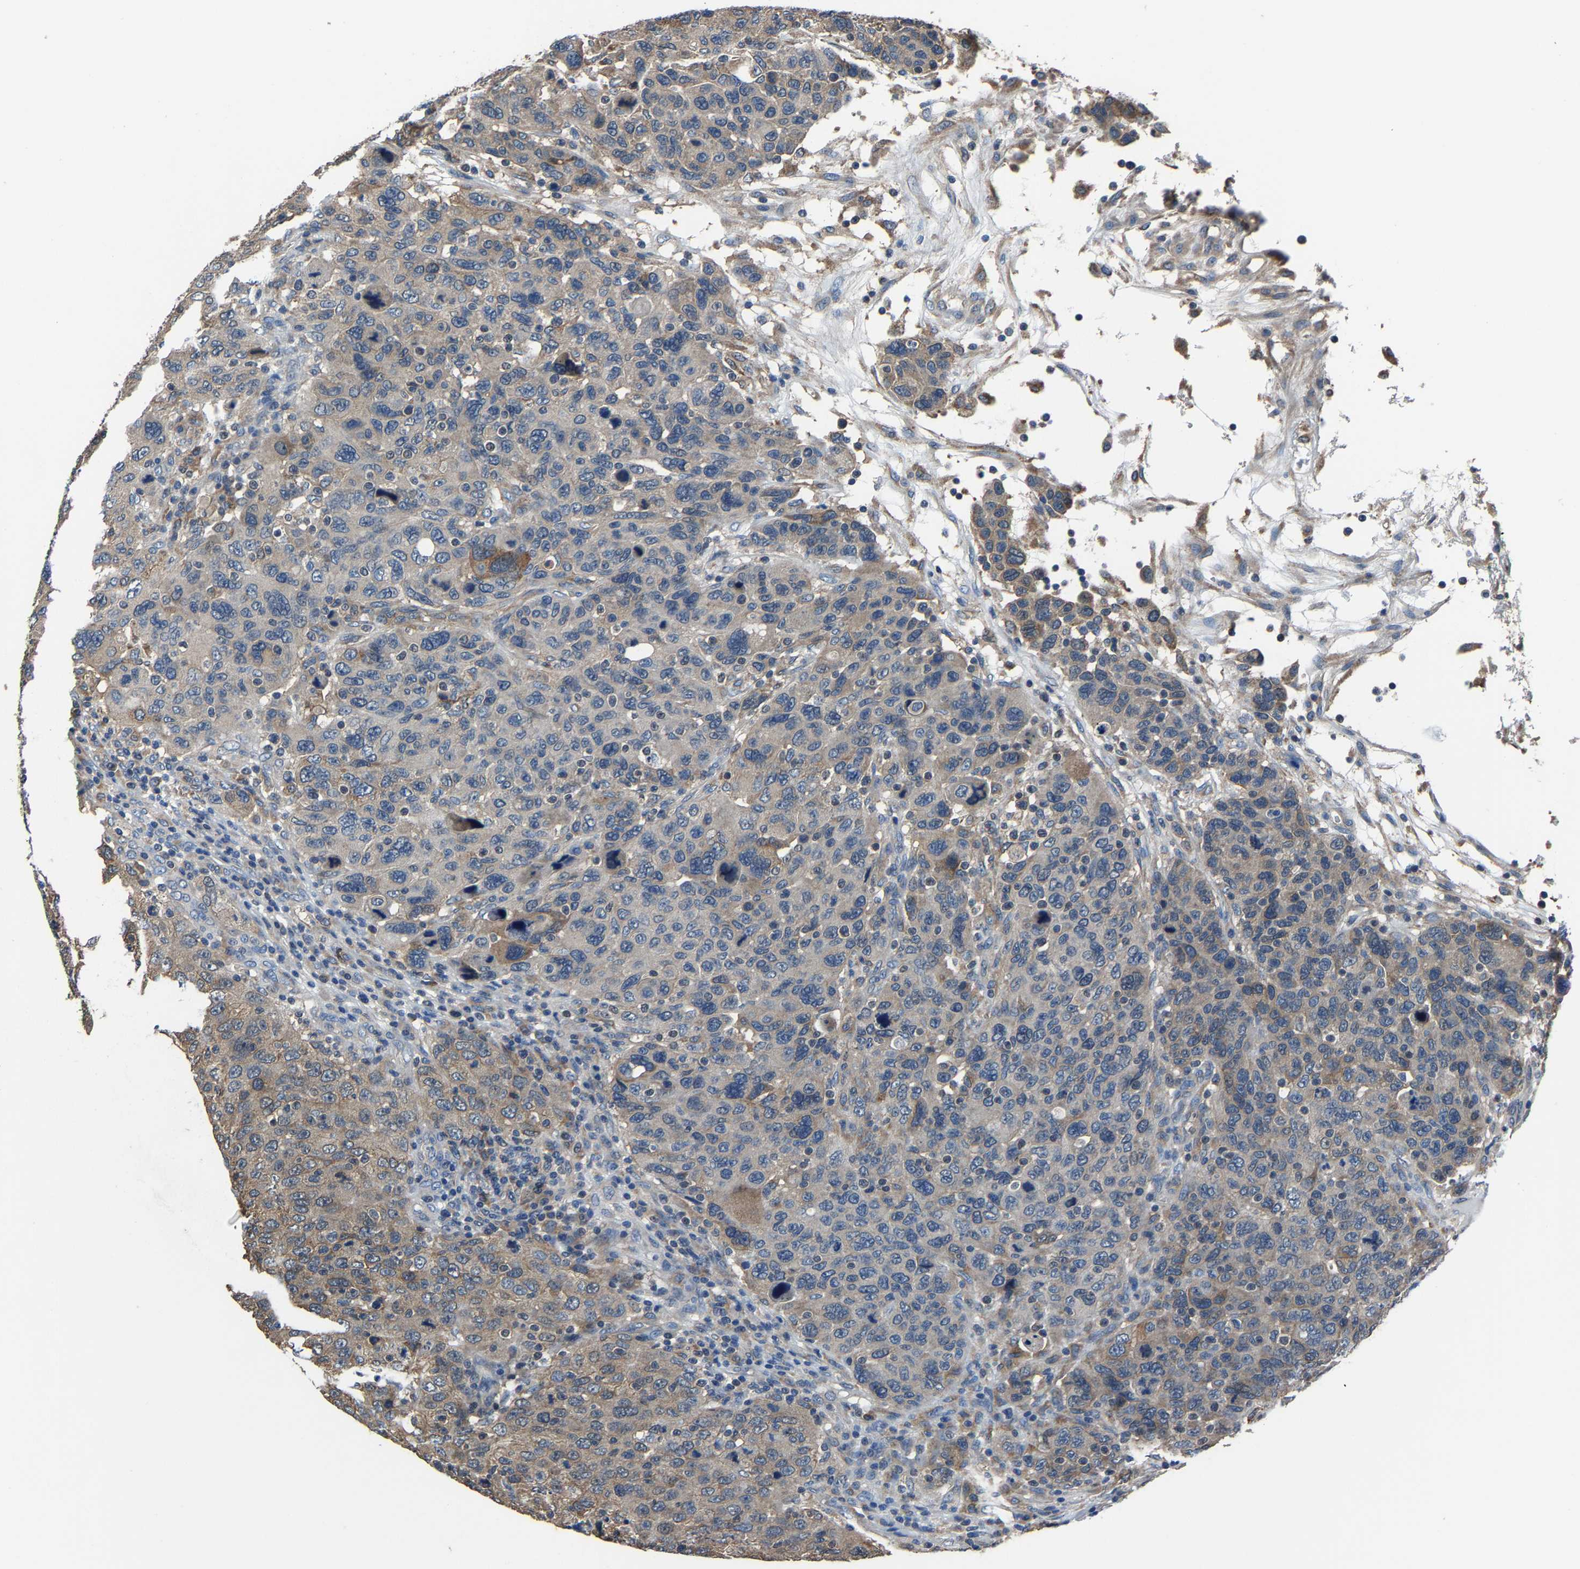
{"staining": {"intensity": "moderate", "quantity": "<25%", "location": "cytoplasmic/membranous"}, "tissue": "breast cancer", "cell_type": "Tumor cells", "image_type": "cancer", "snomed": [{"axis": "morphology", "description": "Duct carcinoma"}, {"axis": "topography", "description": "Breast"}], "caption": "Breast cancer (infiltrating ductal carcinoma) was stained to show a protein in brown. There is low levels of moderate cytoplasmic/membranous expression in about <25% of tumor cells.", "gene": "STRBP", "patient": {"sex": "female", "age": 37}}